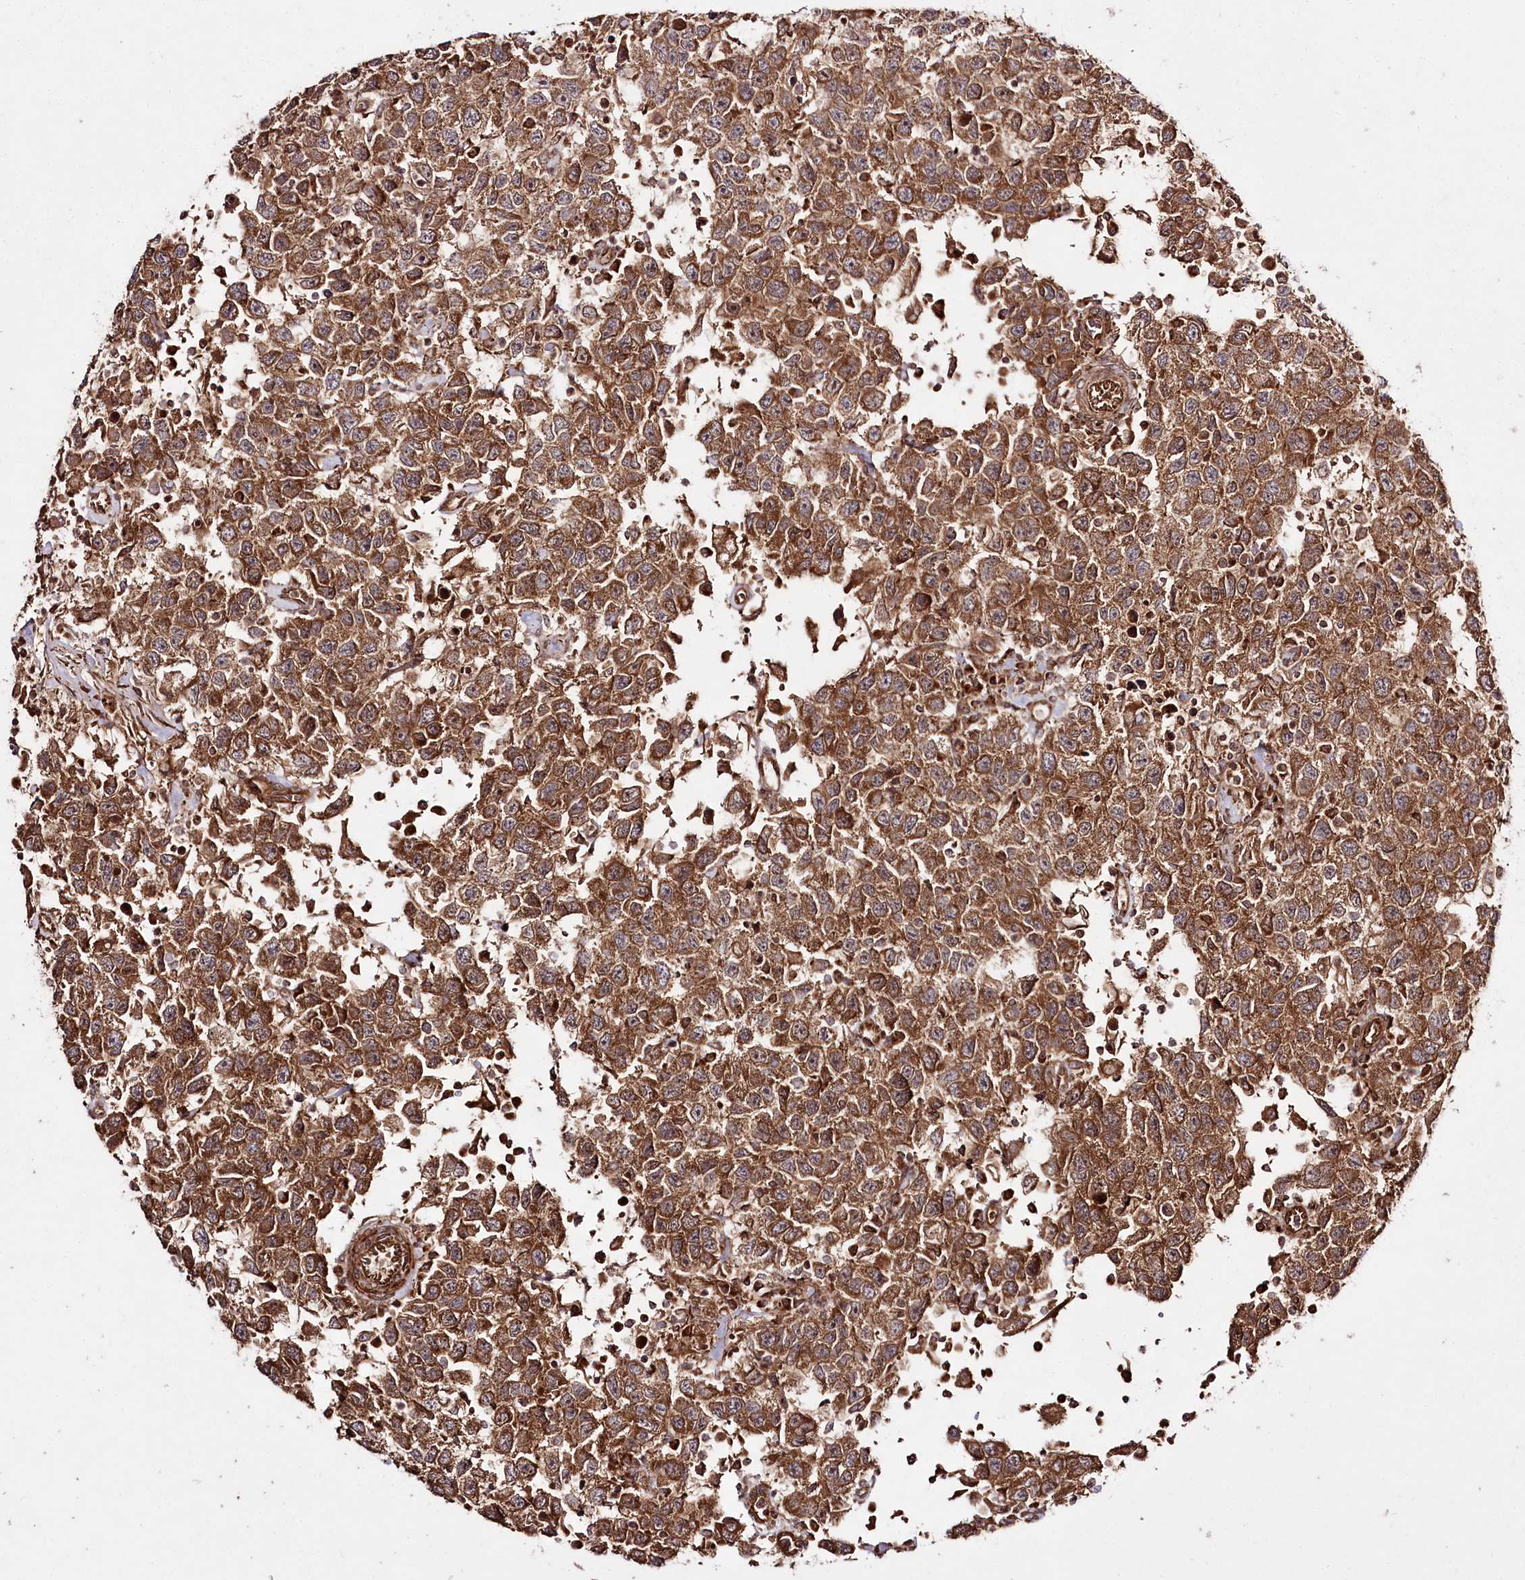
{"staining": {"intensity": "moderate", "quantity": ">75%", "location": "cytoplasmic/membranous"}, "tissue": "testis cancer", "cell_type": "Tumor cells", "image_type": "cancer", "snomed": [{"axis": "morphology", "description": "Seminoma, NOS"}, {"axis": "topography", "description": "Testis"}], "caption": "About >75% of tumor cells in human testis cancer display moderate cytoplasmic/membranous protein staining as visualized by brown immunohistochemical staining.", "gene": "REXO2", "patient": {"sex": "male", "age": 41}}